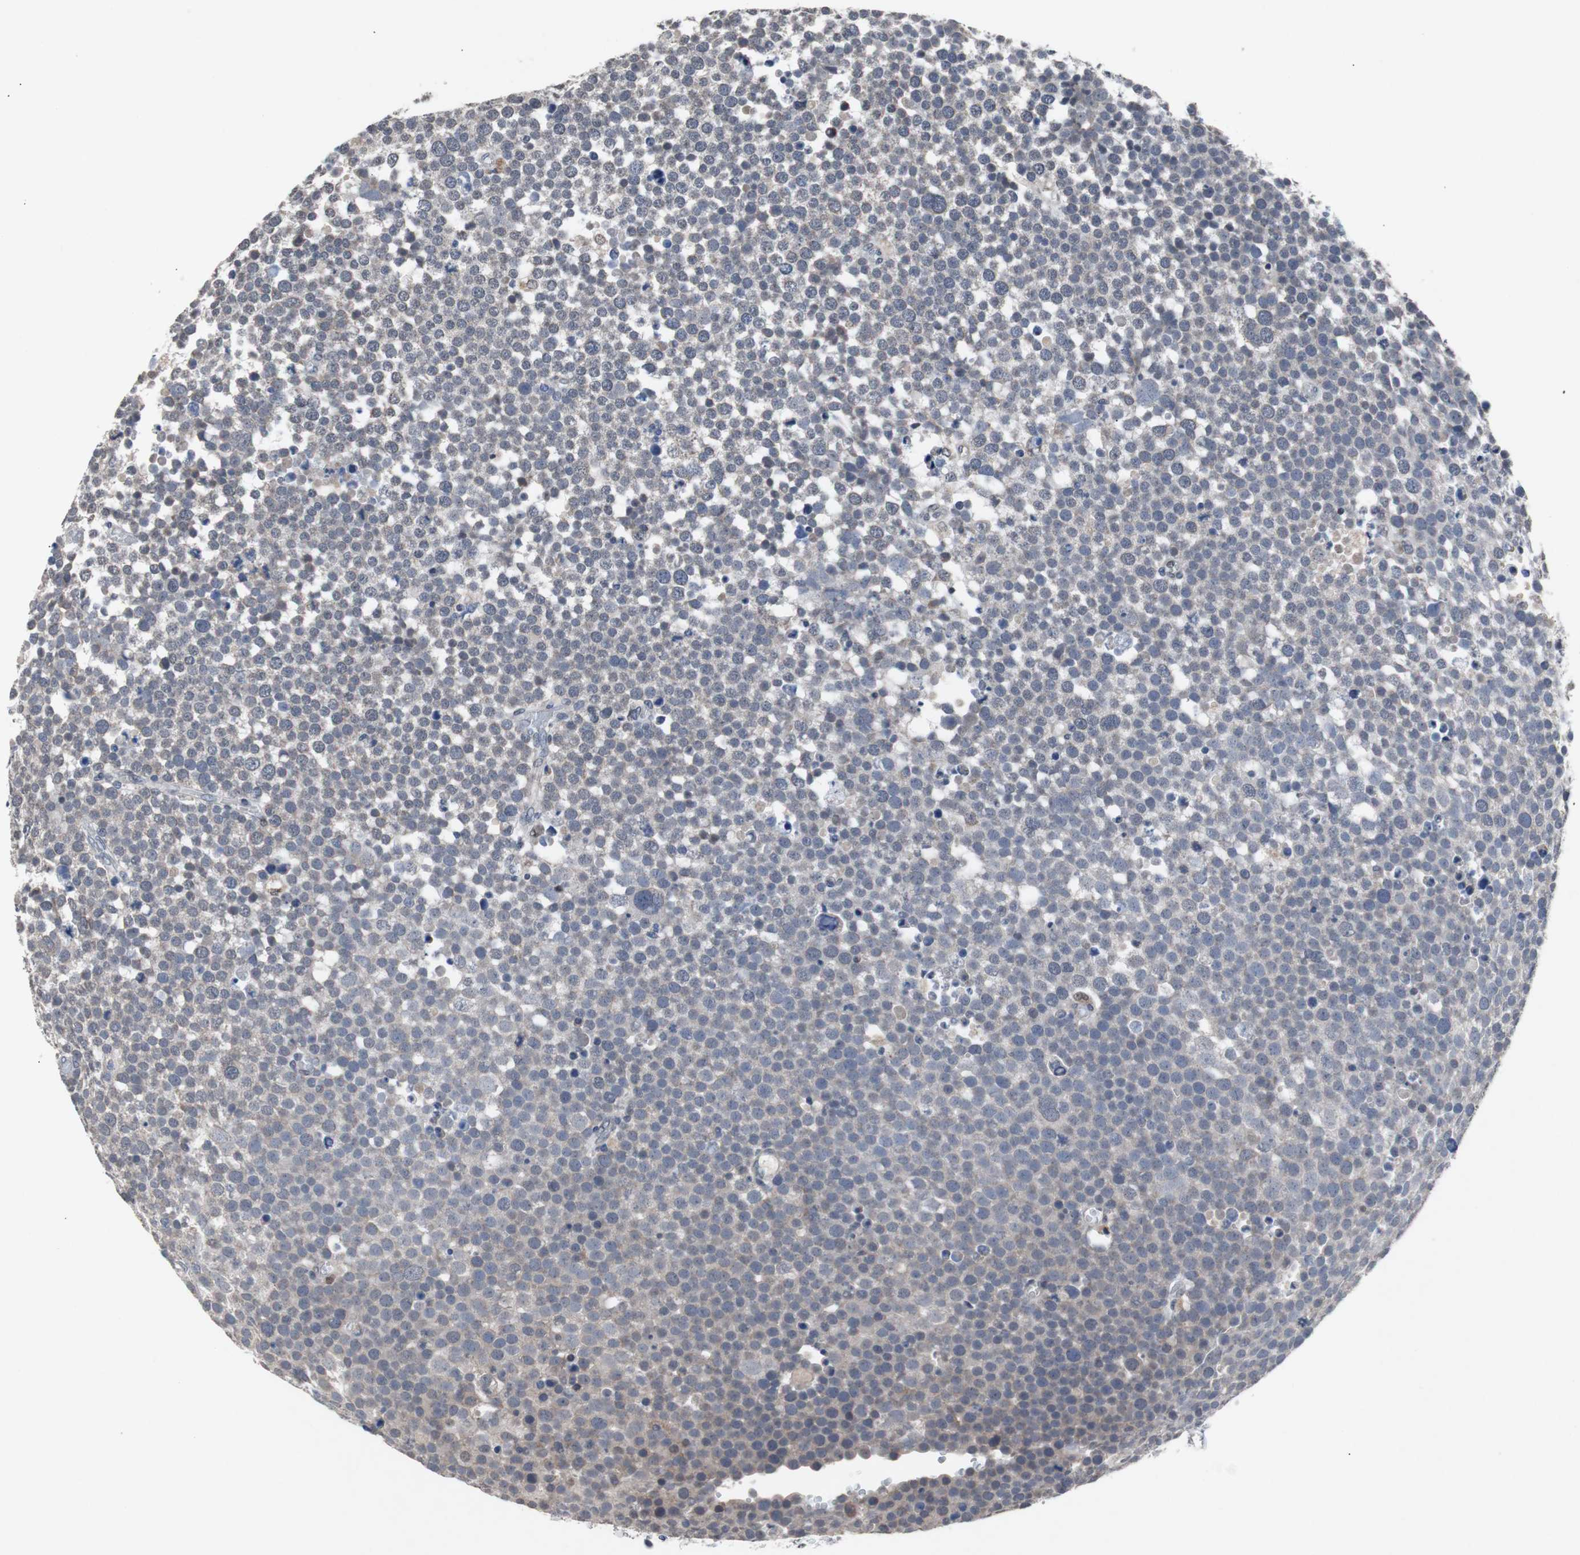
{"staining": {"intensity": "negative", "quantity": "none", "location": "none"}, "tissue": "testis cancer", "cell_type": "Tumor cells", "image_type": "cancer", "snomed": [{"axis": "morphology", "description": "Seminoma, NOS"}, {"axis": "topography", "description": "Testis"}], "caption": "IHC histopathology image of neoplastic tissue: testis seminoma stained with DAB displays no significant protein expression in tumor cells.", "gene": "RBM47", "patient": {"sex": "male", "age": 71}}